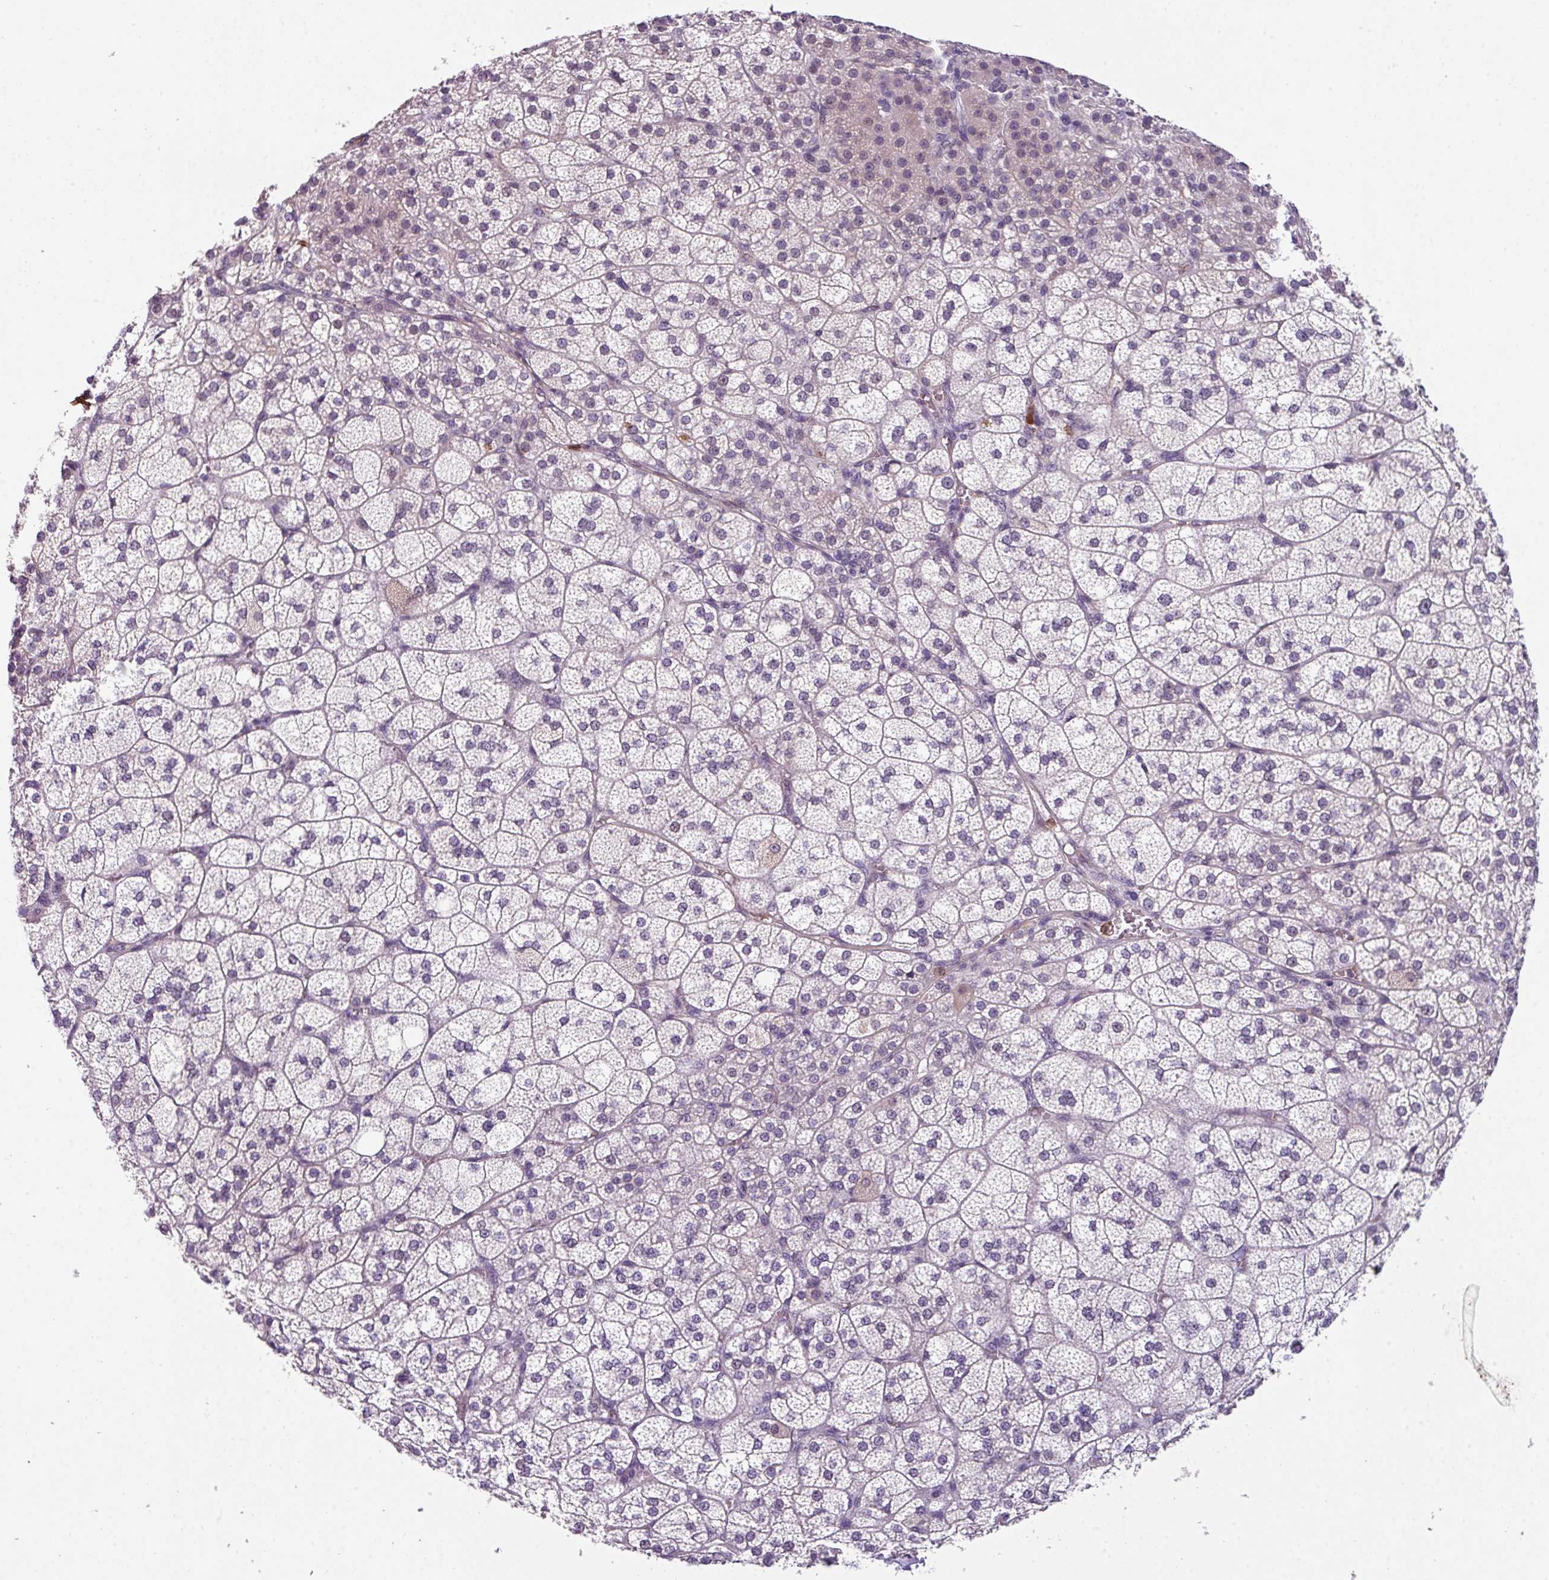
{"staining": {"intensity": "weak", "quantity": "25%-75%", "location": "cytoplasmic/membranous,nuclear"}, "tissue": "adrenal gland", "cell_type": "Glandular cells", "image_type": "normal", "snomed": [{"axis": "morphology", "description": "Normal tissue, NOS"}, {"axis": "topography", "description": "Adrenal gland"}], "caption": "Adrenal gland was stained to show a protein in brown. There is low levels of weak cytoplasmic/membranous,nuclear positivity in about 25%-75% of glandular cells. (DAB (3,3'-diaminobenzidine) = brown stain, brightfield microscopy at high magnification).", "gene": "ZFP3", "patient": {"sex": "female", "age": 60}}